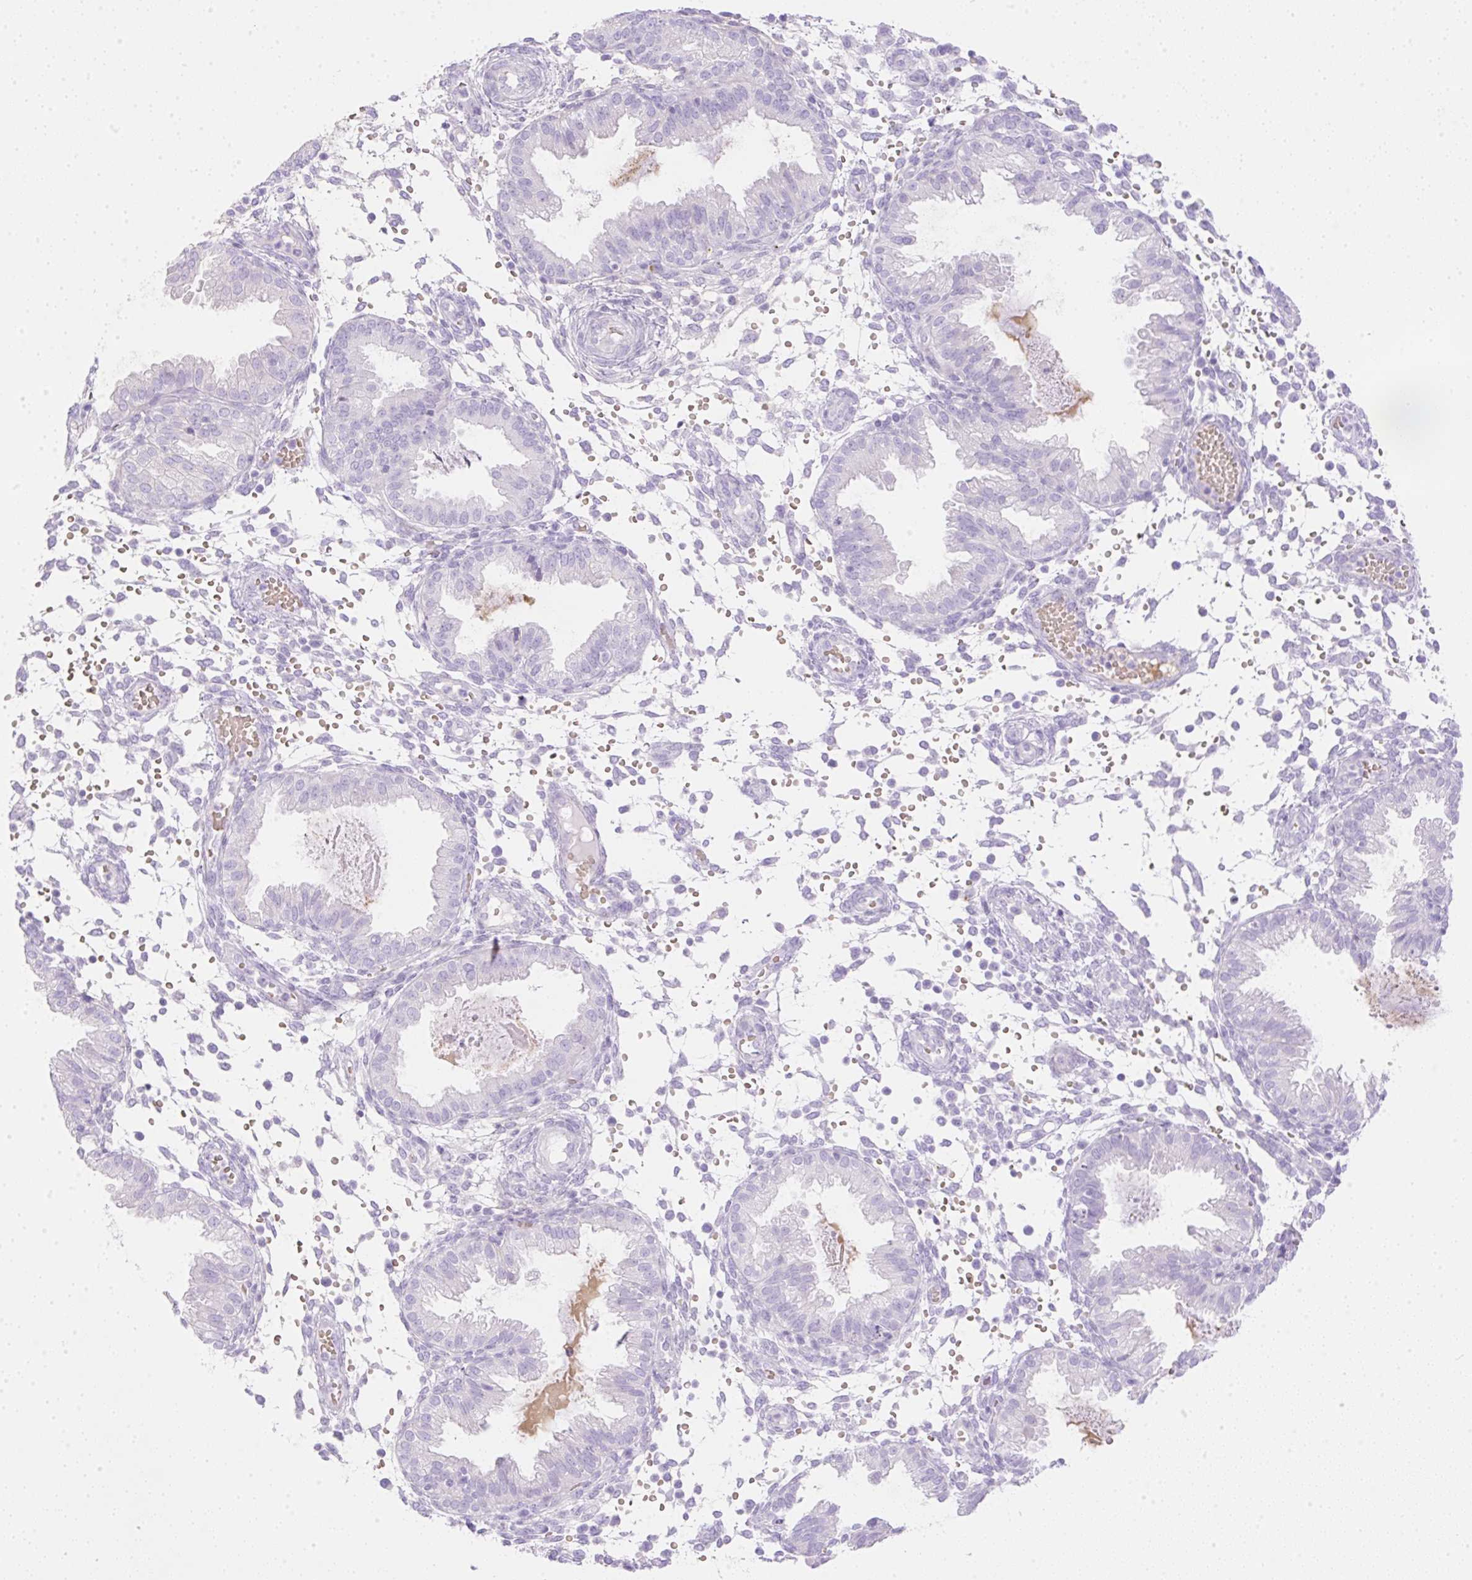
{"staining": {"intensity": "negative", "quantity": "none", "location": "none"}, "tissue": "endometrium", "cell_type": "Cells in endometrial stroma", "image_type": "normal", "snomed": [{"axis": "morphology", "description": "Normal tissue, NOS"}, {"axis": "topography", "description": "Endometrium"}], "caption": "A high-resolution micrograph shows immunohistochemistry (IHC) staining of unremarkable endometrium, which exhibits no significant positivity in cells in endometrial stroma. Brightfield microscopy of immunohistochemistry stained with DAB (3,3'-diaminobenzidine) (brown) and hematoxylin (blue), captured at high magnification.", "gene": "CDX1", "patient": {"sex": "female", "age": 33}}